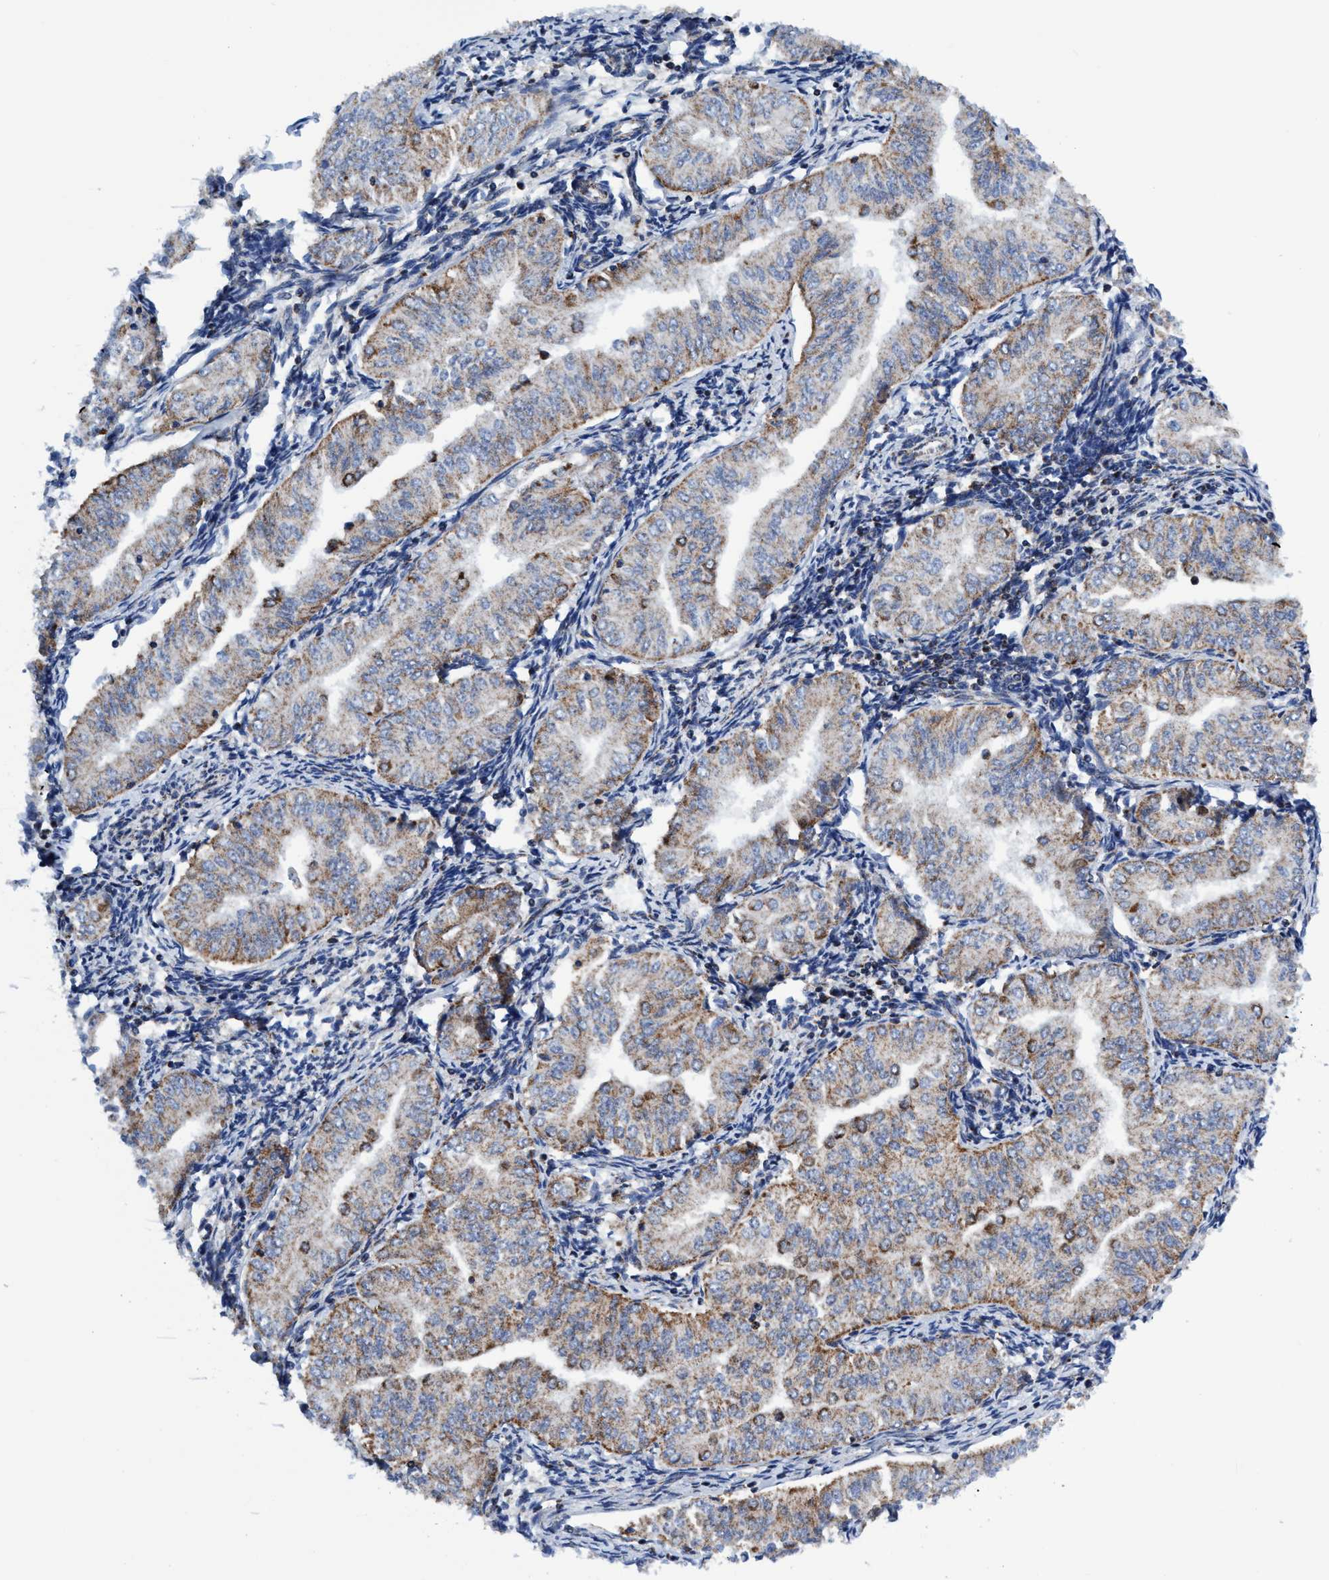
{"staining": {"intensity": "weak", "quantity": "25%-75%", "location": "cytoplasmic/membranous"}, "tissue": "endometrial cancer", "cell_type": "Tumor cells", "image_type": "cancer", "snomed": [{"axis": "morphology", "description": "Normal tissue, NOS"}, {"axis": "morphology", "description": "Adenocarcinoma, NOS"}, {"axis": "topography", "description": "Endometrium"}], "caption": "High-magnification brightfield microscopy of endometrial cancer stained with DAB (3,3'-diaminobenzidine) (brown) and counterstained with hematoxylin (blue). tumor cells exhibit weak cytoplasmic/membranous staining is present in about25%-75% of cells.", "gene": "AGAP2", "patient": {"sex": "female", "age": 53}}